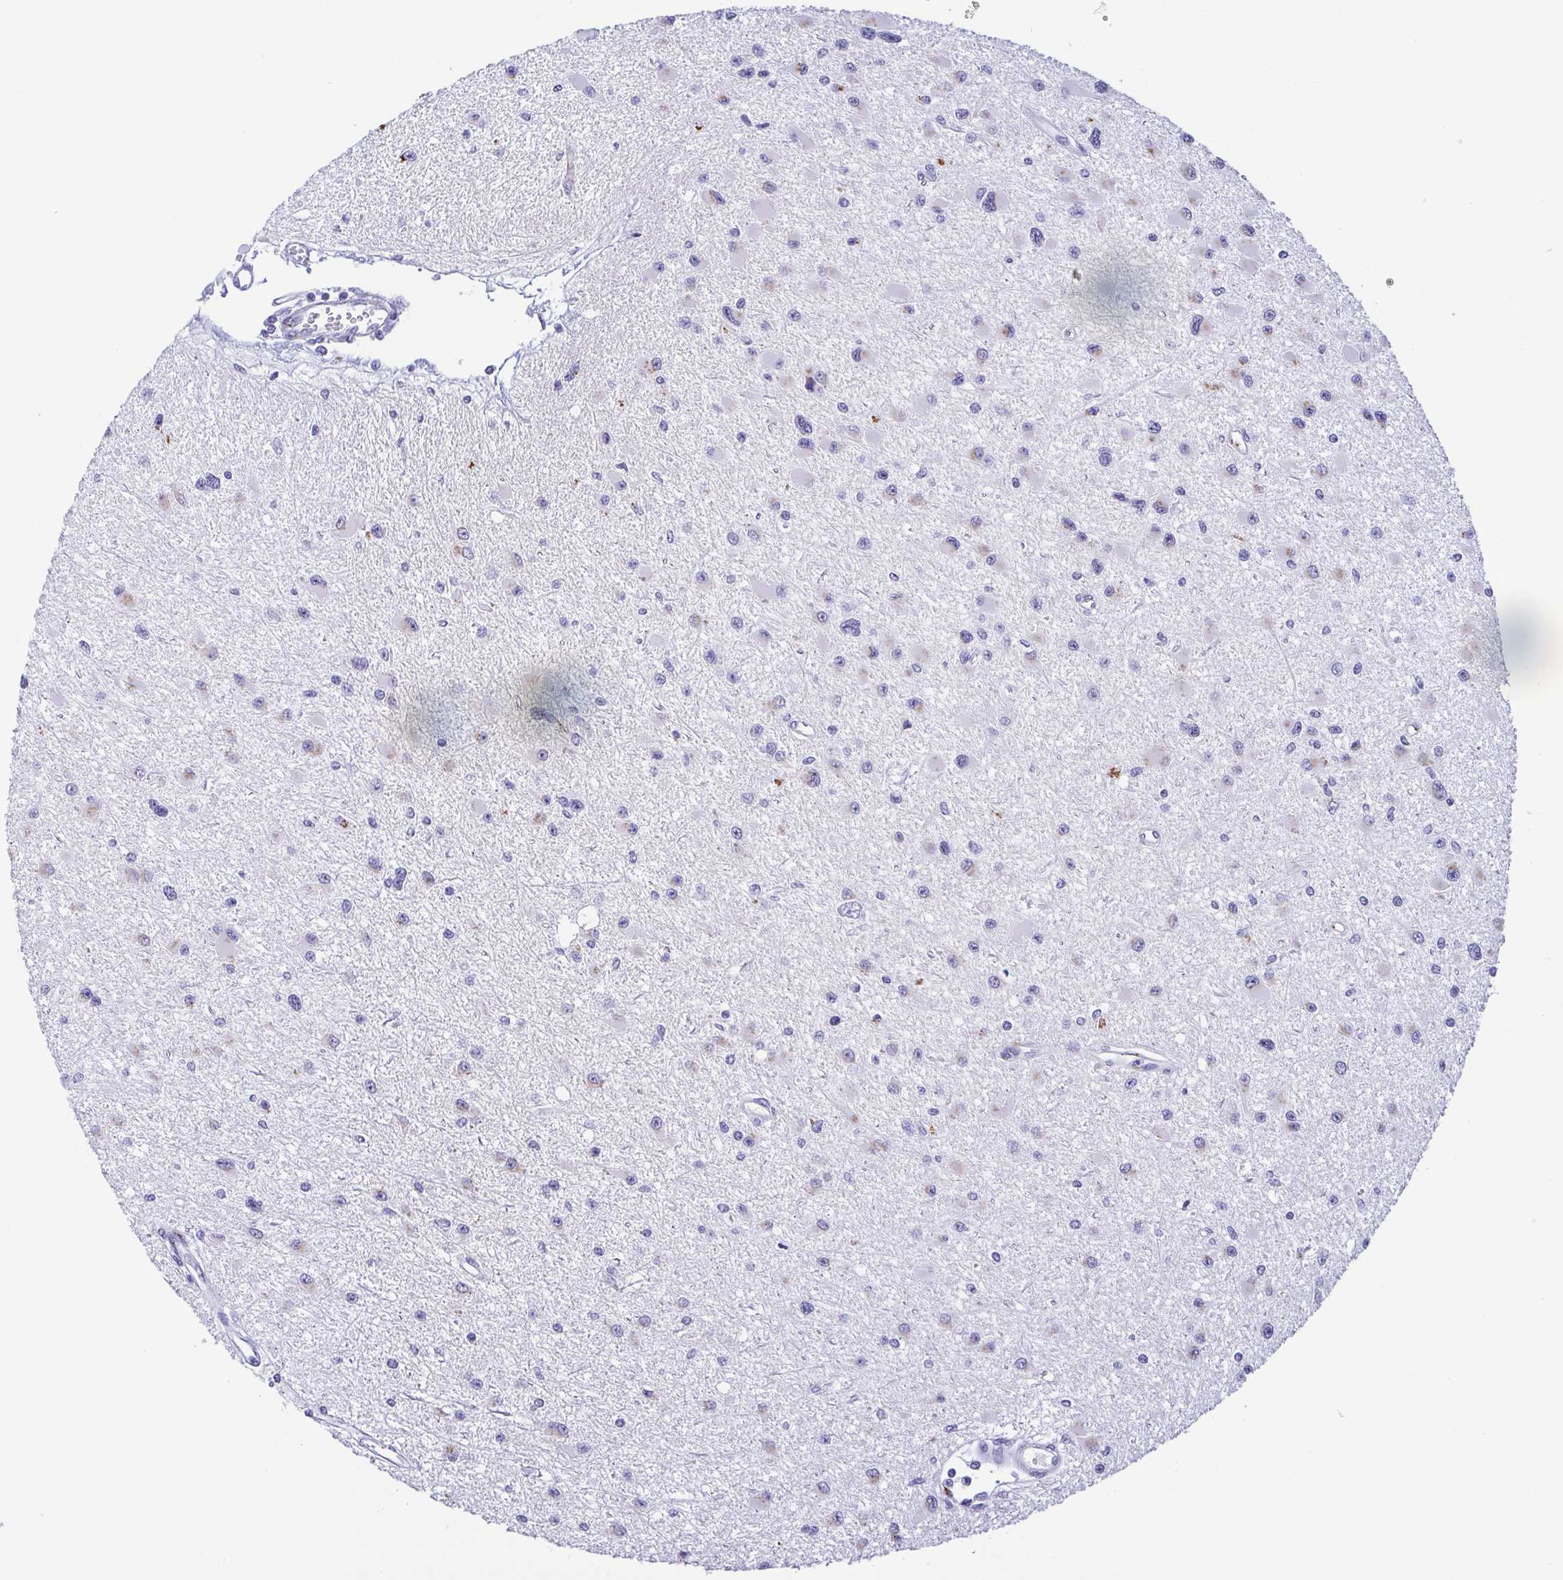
{"staining": {"intensity": "negative", "quantity": "none", "location": "none"}, "tissue": "glioma", "cell_type": "Tumor cells", "image_type": "cancer", "snomed": [{"axis": "morphology", "description": "Glioma, malignant, High grade"}, {"axis": "topography", "description": "Brain"}], "caption": "This is an immunohistochemistry image of malignant high-grade glioma. There is no staining in tumor cells.", "gene": "SULT1B1", "patient": {"sex": "male", "age": 54}}